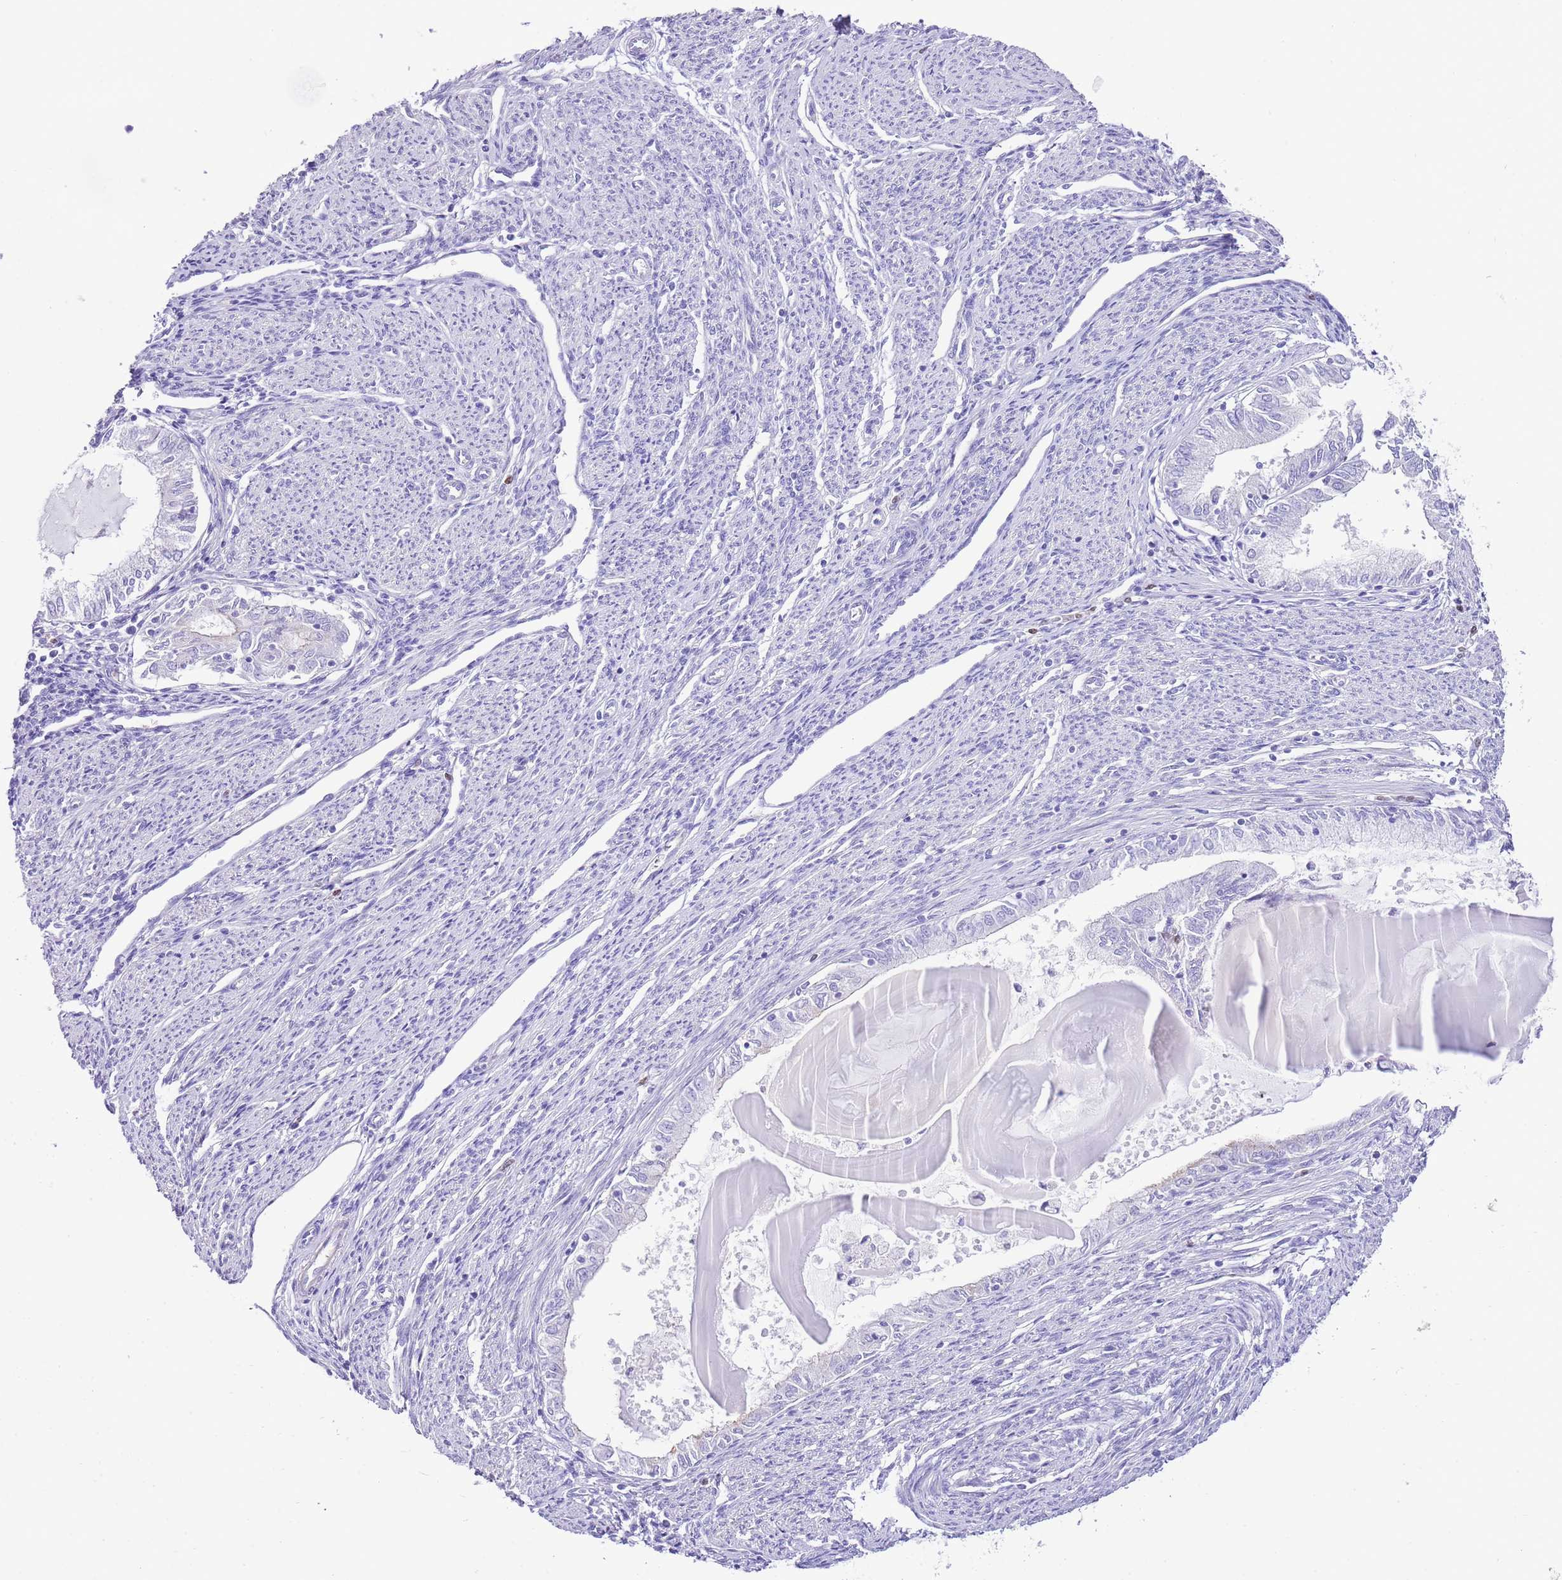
{"staining": {"intensity": "negative", "quantity": "none", "location": "none"}, "tissue": "endometrial cancer", "cell_type": "Tumor cells", "image_type": "cancer", "snomed": [{"axis": "morphology", "description": "Adenocarcinoma, NOS"}, {"axis": "topography", "description": "Endometrium"}], "caption": "IHC image of endometrial cancer stained for a protein (brown), which shows no staining in tumor cells. (Brightfield microscopy of DAB immunohistochemistry at high magnification).", "gene": "BHLHA15", "patient": {"sex": "female", "age": 79}}